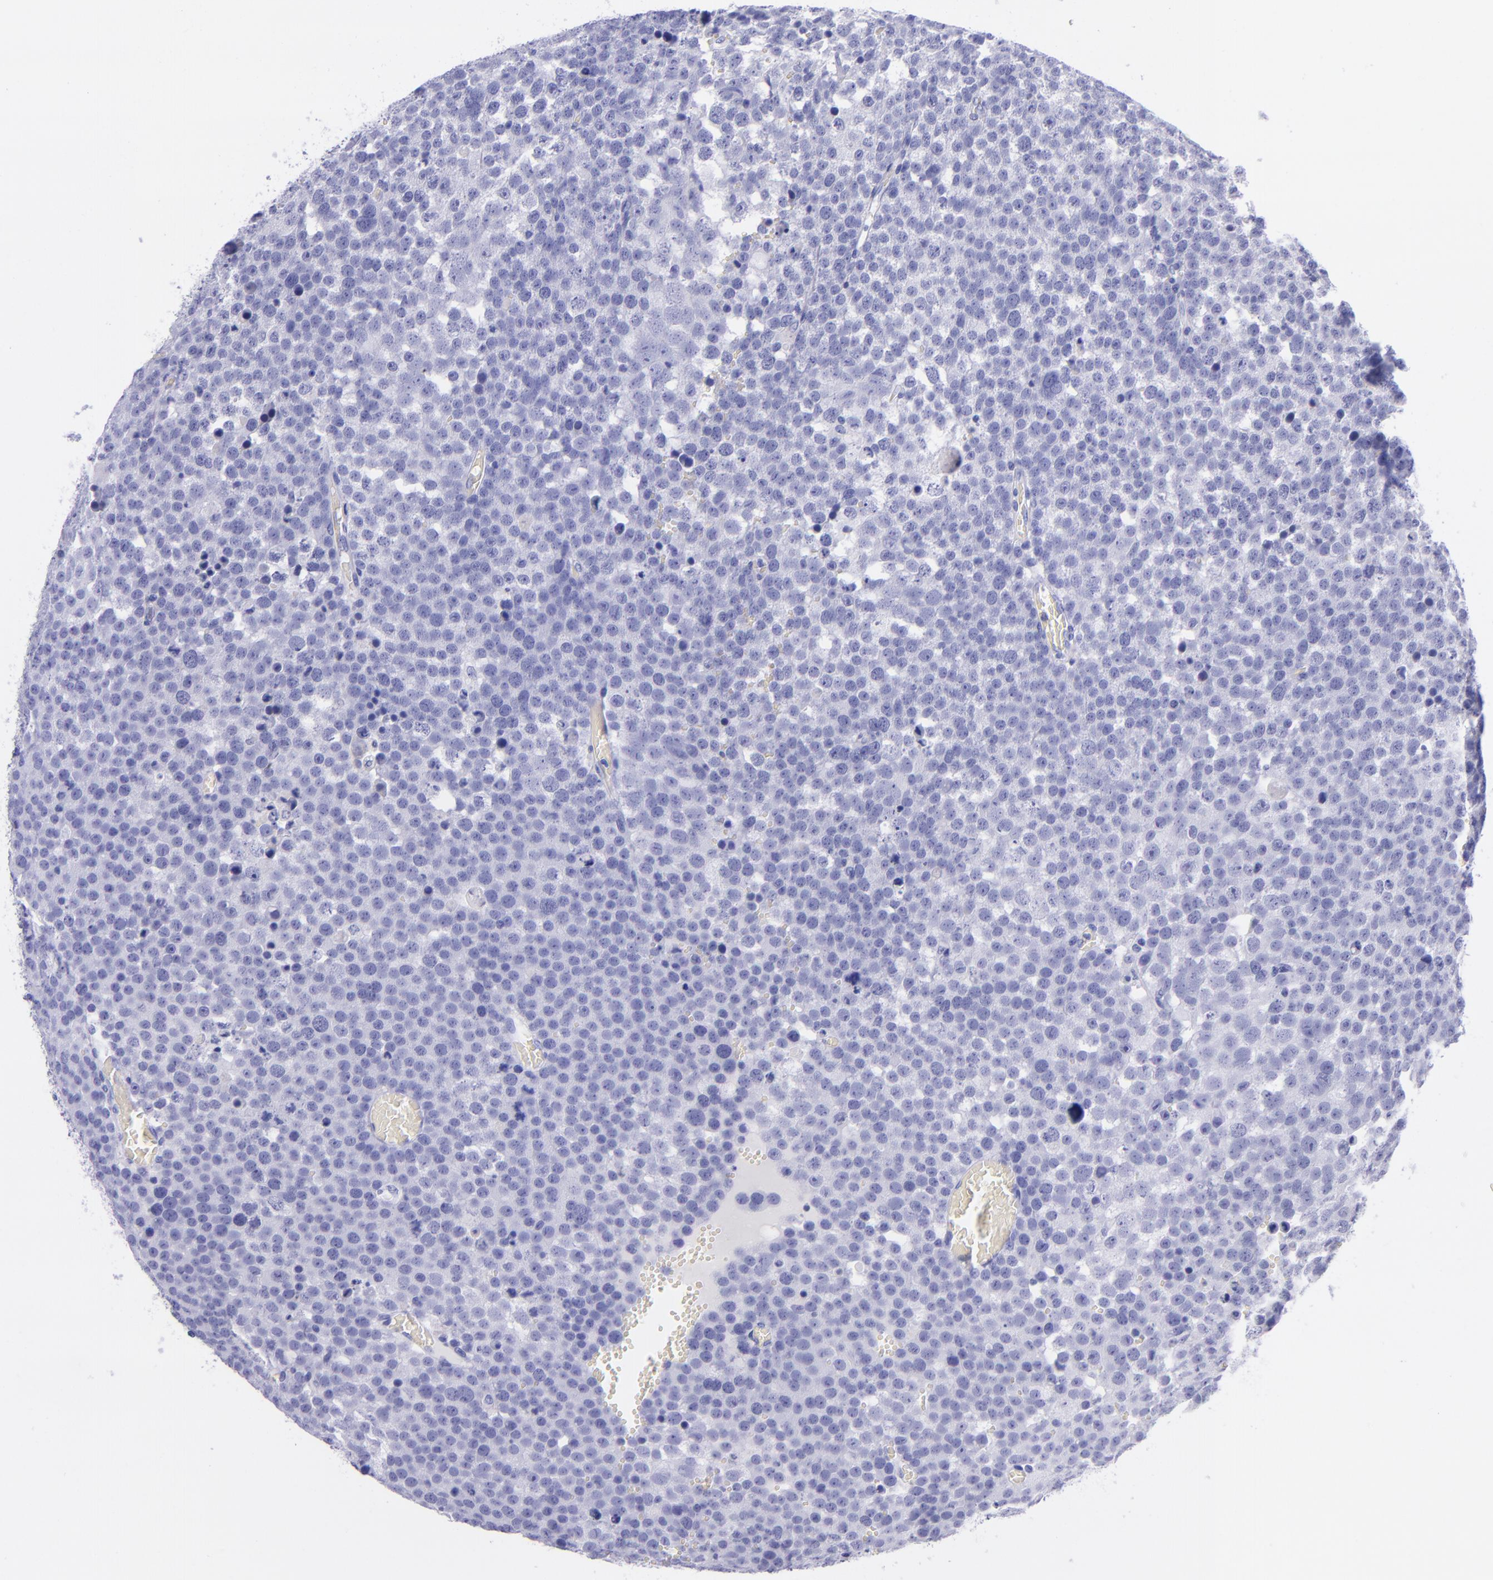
{"staining": {"intensity": "negative", "quantity": "none", "location": "none"}, "tissue": "testis cancer", "cell_type": "Tumor cells", "image_type": "cancer", "snomed": [{"axis": "morphology", "description": "Seminoma, NOS"}, {"axis": "topography", "description": "Testis"}], "caption": "Immunohistochemistry (IHC) image of neoplastic tissue: human testis cancer stained with DAB (3,3'-diaminobenzidine) exhibits no significant protein expression in tumor cells.", "gene": "SLPI", "patient": {"sex": "male", "age": 71}}